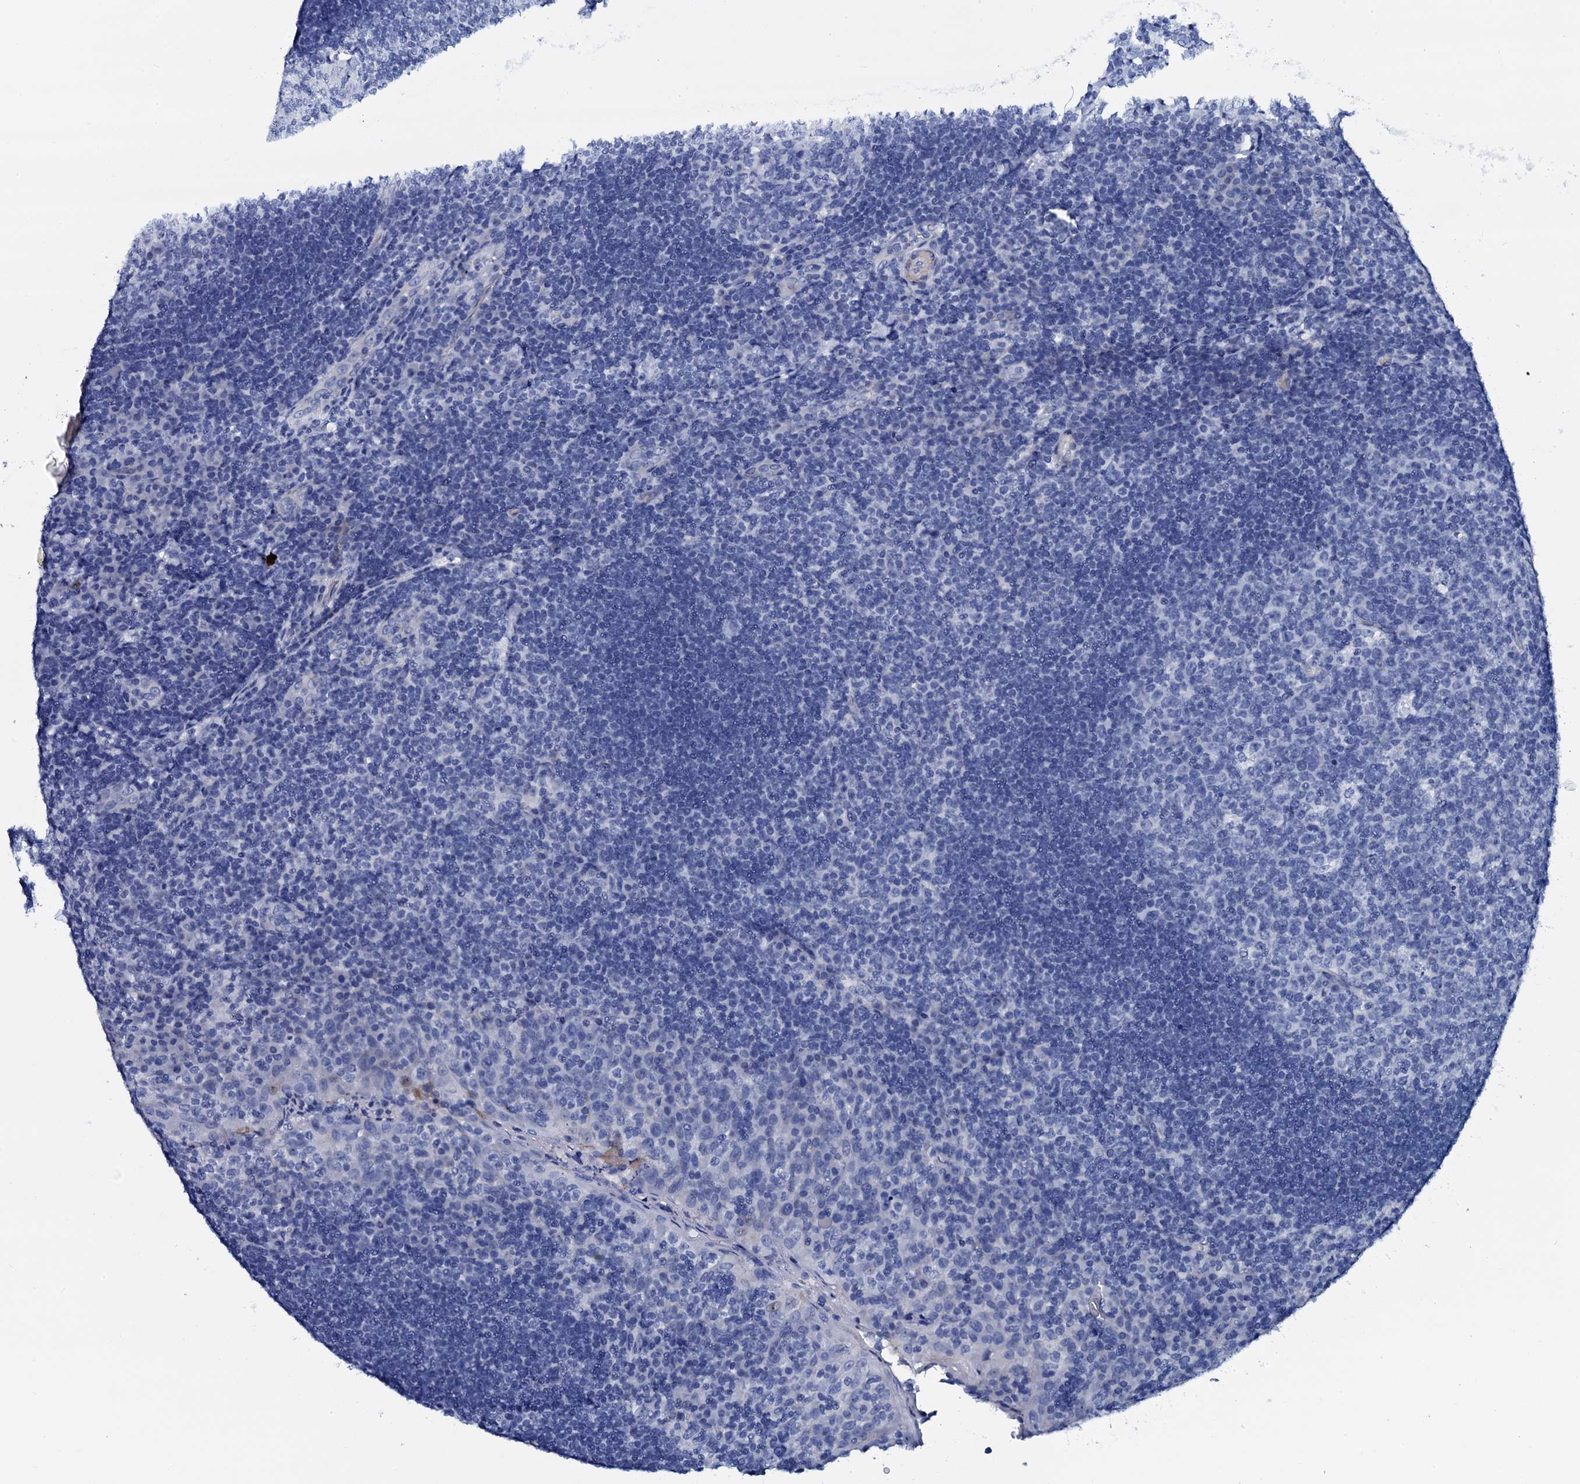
{"staining": {"intensity": "negative", "quantity": "none", "location": "none"}, "tissue": "tonsil", "cell_type": "Germinal center cells", "image_type": "normal", "snomed": [{"axis": "morphology", "description": "Normal tissue, NOS"}, {"axis": "topography", "description": "Tonsil"}], "caption": "DAB (3,3'-diaminobenzidine) immunohistochemical staining of unremarkable human tonsil reveals no significant staining in germinal center cells.", "gene": "GYS2", "patient": {"sex": "male", "age": 17}}